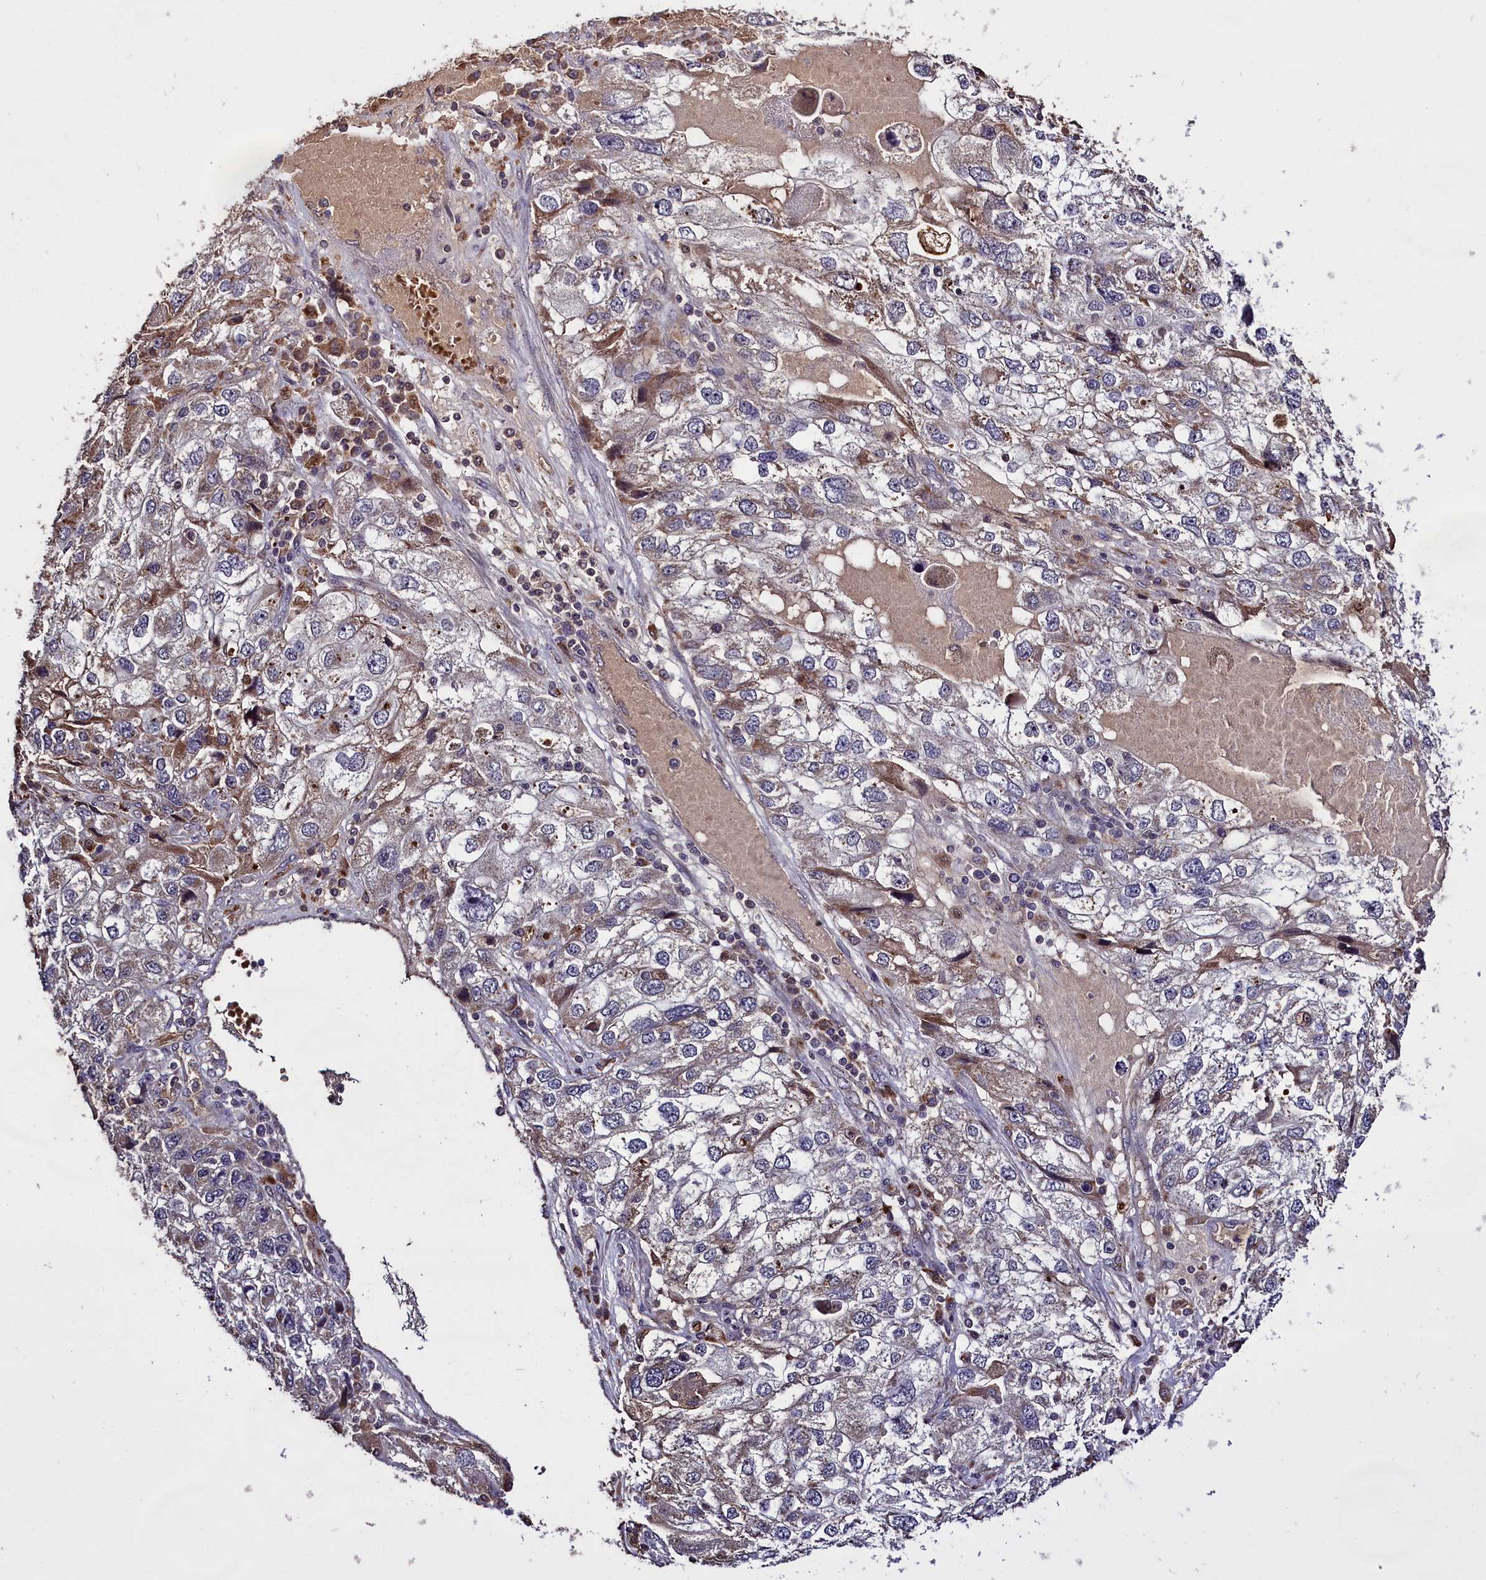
{"staining": {"intensity": "negative", "quantity": "none", "location": "none"}, "tissue": "endometrial cancer", "cell_type": "Tumor cells", "image_type": "cancer", "snomed": [{"axis": "morphology", "description": "Adenocarcinoma, NOS"}, {"axis": "topography", "description": "Endometrium"}], "caption": "High magnification brightfield microscopy of endometrial cancer (adenocarcinoma) stained with DAB (brown) and counterstained with hematoxylin (blue): tumor cells show no significant positivity.", "gene": "CLRN2", "patient": {"sex": "female", "age": 49}}